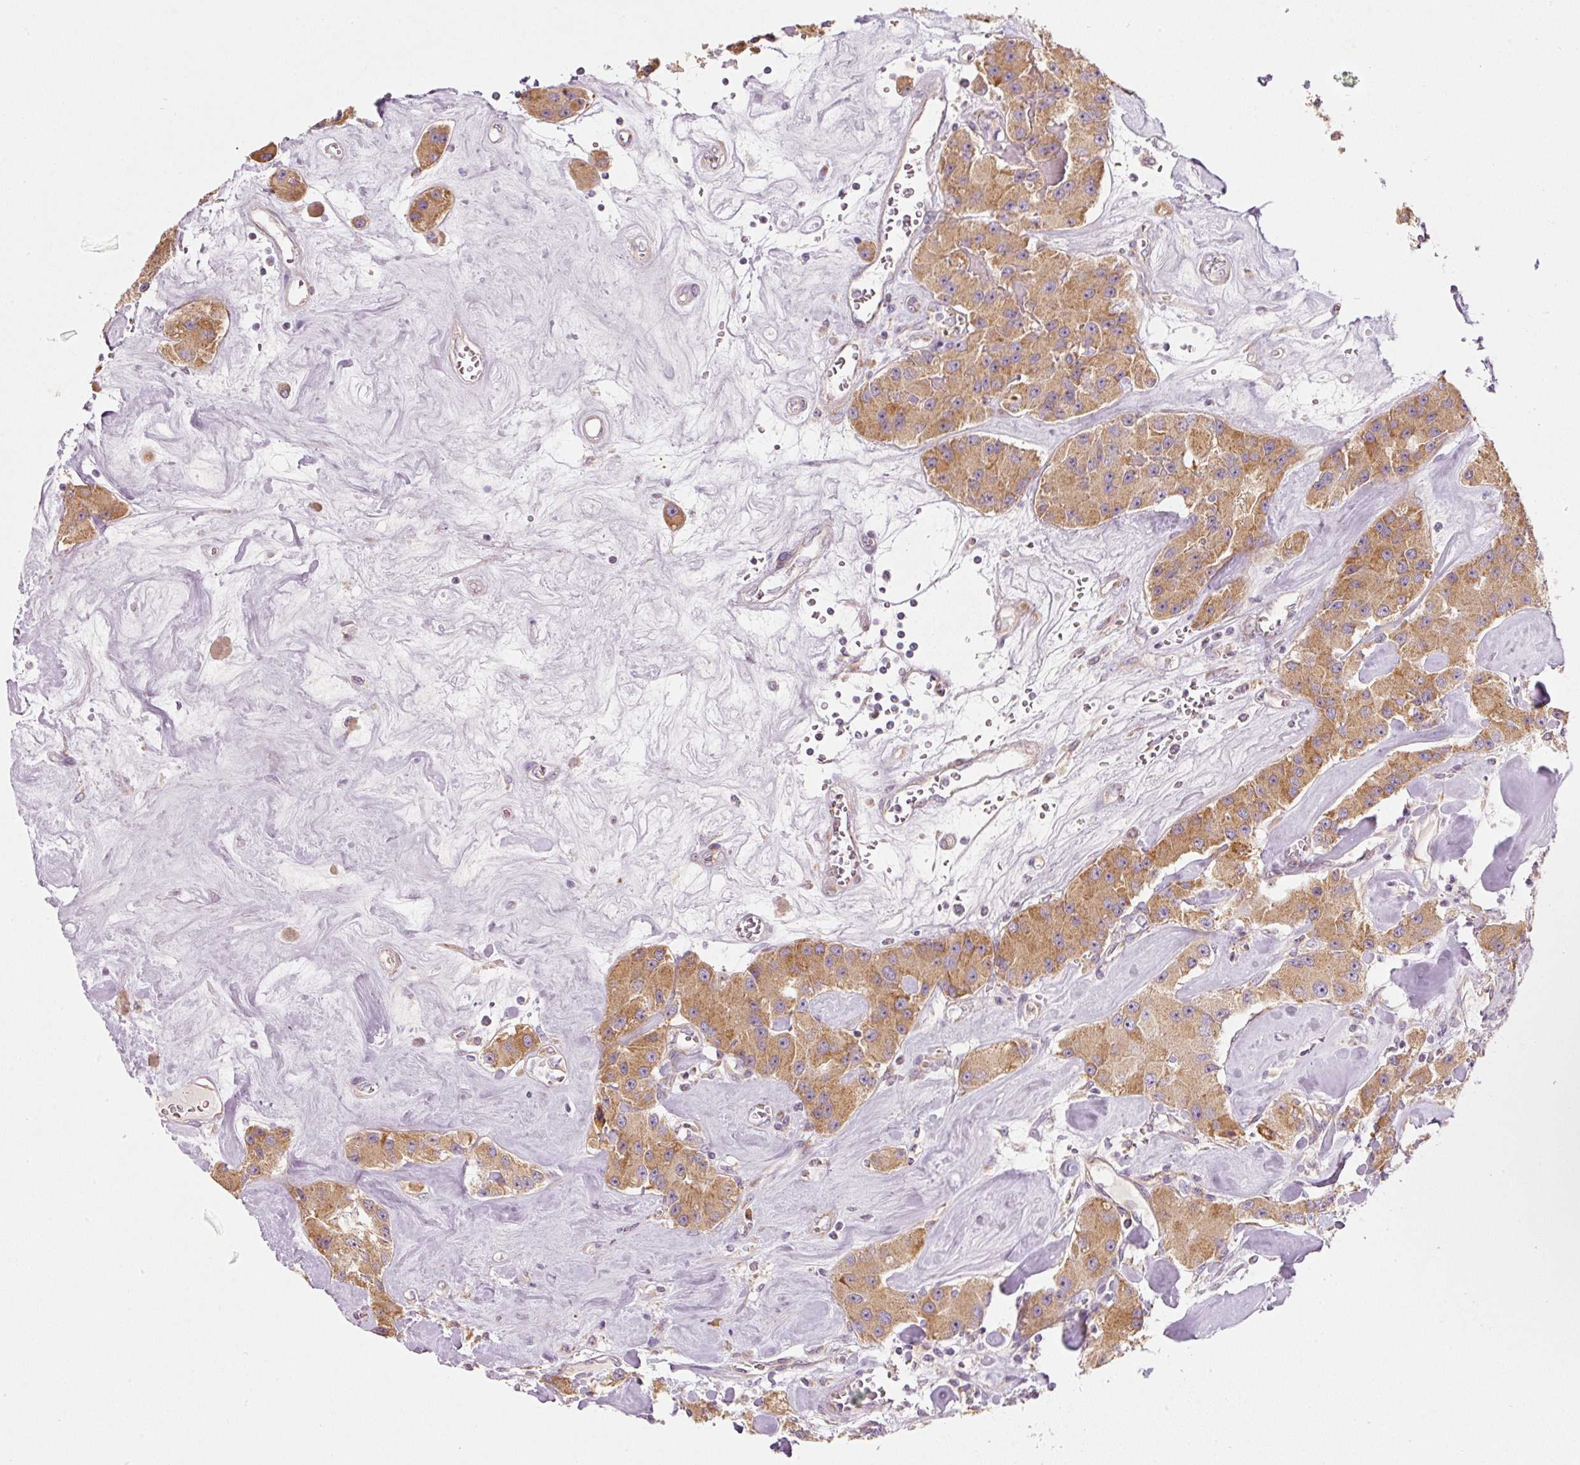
{"staining": {"intensity": "moderate", "quantity": ">75%", "location": "cytoplasmic/membranous"}, "tissue": "carcinoid", "cell_type": "Tumor cells", "image_type": "cancer", "snomed": [{"axis": "morphology", "description": "Carcinoid, malignant, NOS"}, {"axis": "topography", "description": "Pancreas"}], "caption": "Tumor cells reveal medium levels of moderate cytoplasmic/membranous expression in about >75% of cells in carcinoid.", "gene": "MORN4", "patient": {"sex": "male", "age": 41}}